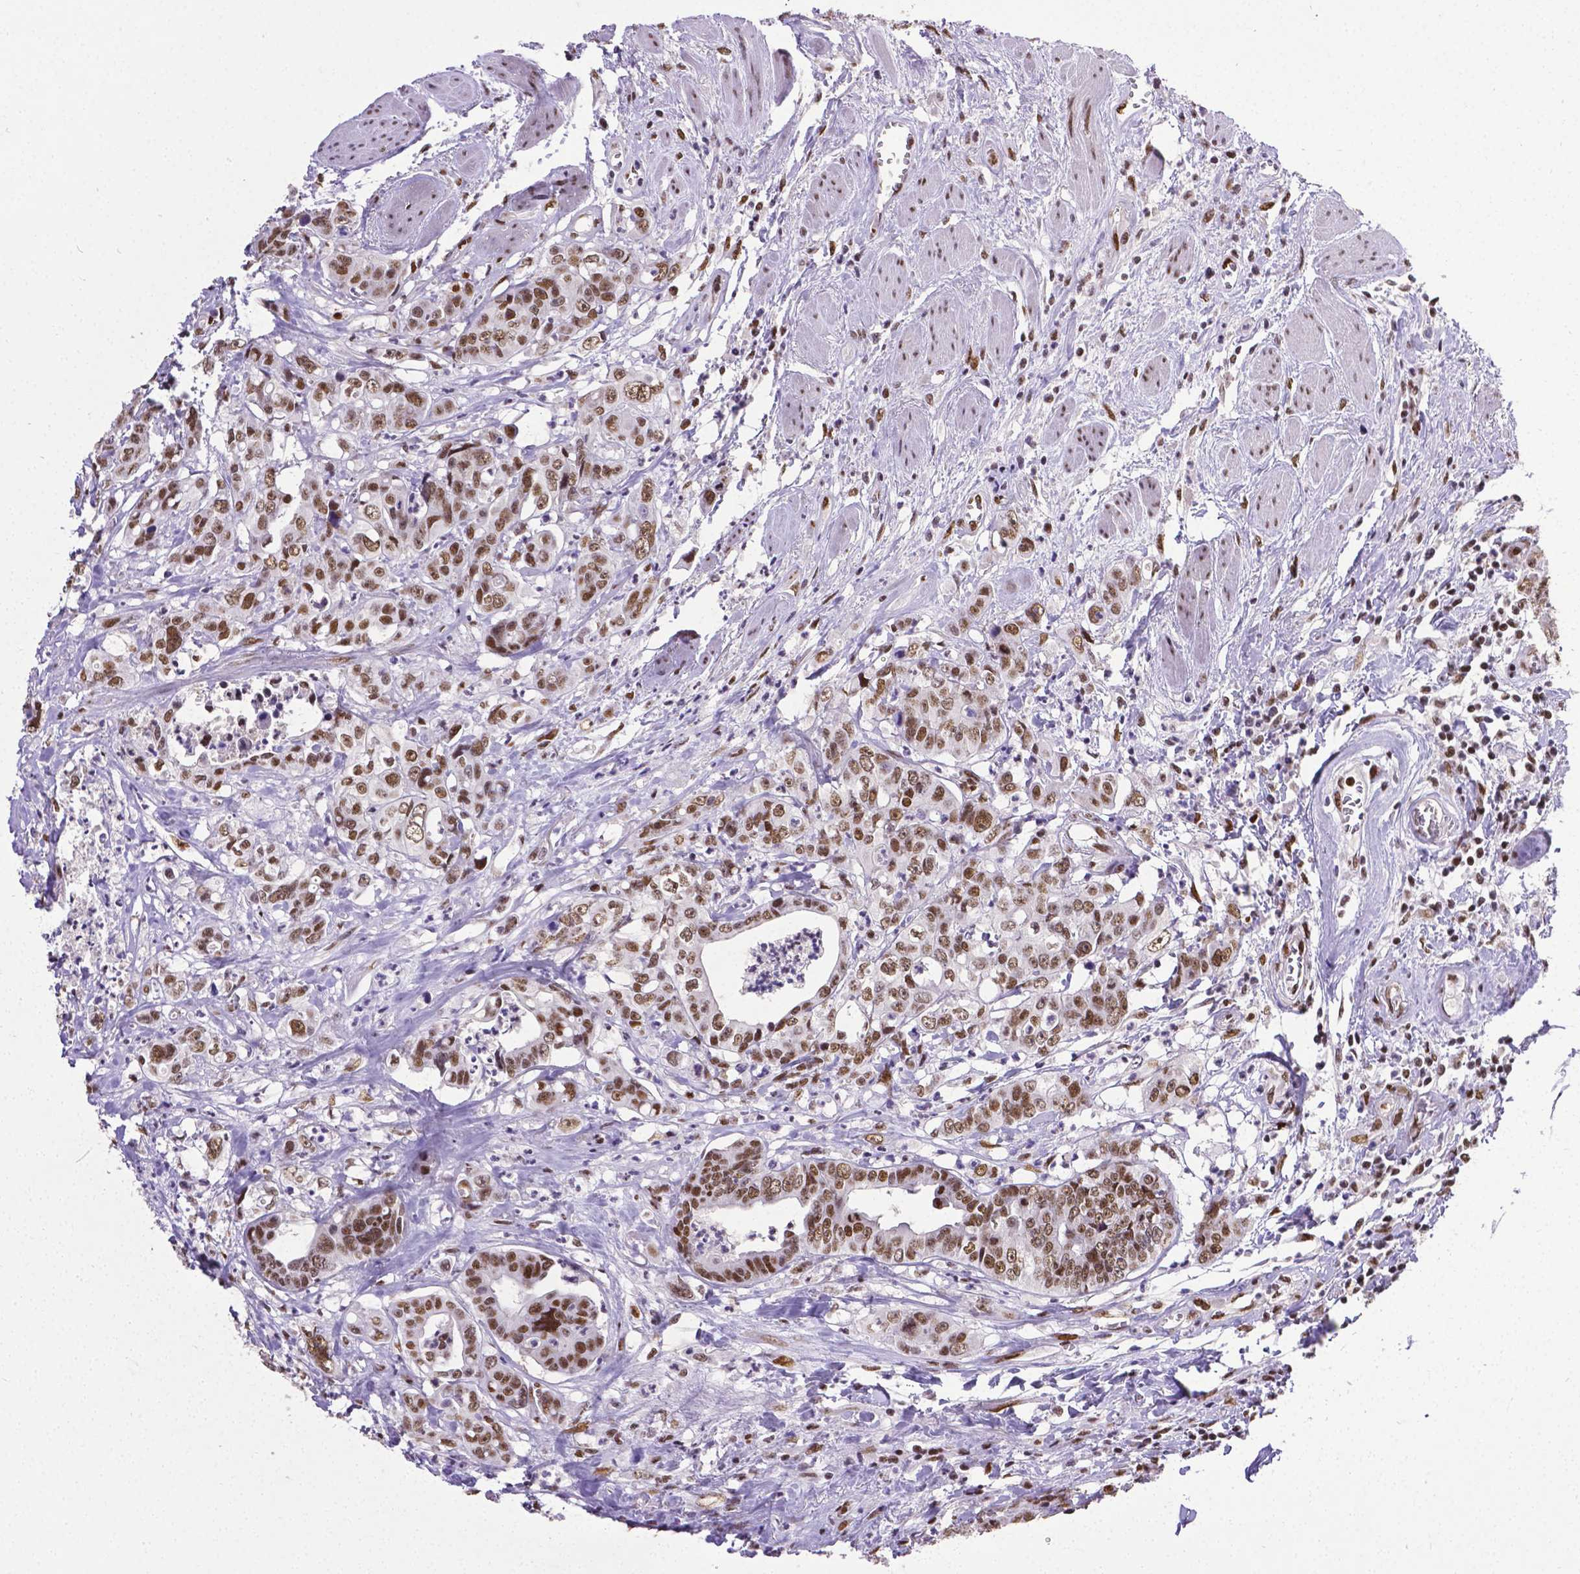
{"staining": {"intensity": "moderate", "quantity": ">75%", "location": "nuclear"}, "tissue": "colorectal cancer", "cell_type": "Tumor cells", "image_type": "cancer", "snomed": [{"axis": "morphology", "description": "Adenocarcinoma, NOS"}, {"axis": "topography", "description": "Rectum"}], "caption": "This image reveals IHC staining of adenocarcinoma (colorectal), with medium moderate nuclear positivity in approximately >75% of tumor cells.", "gene": "REST", "patient": {"sex": "female", "age": 62}}